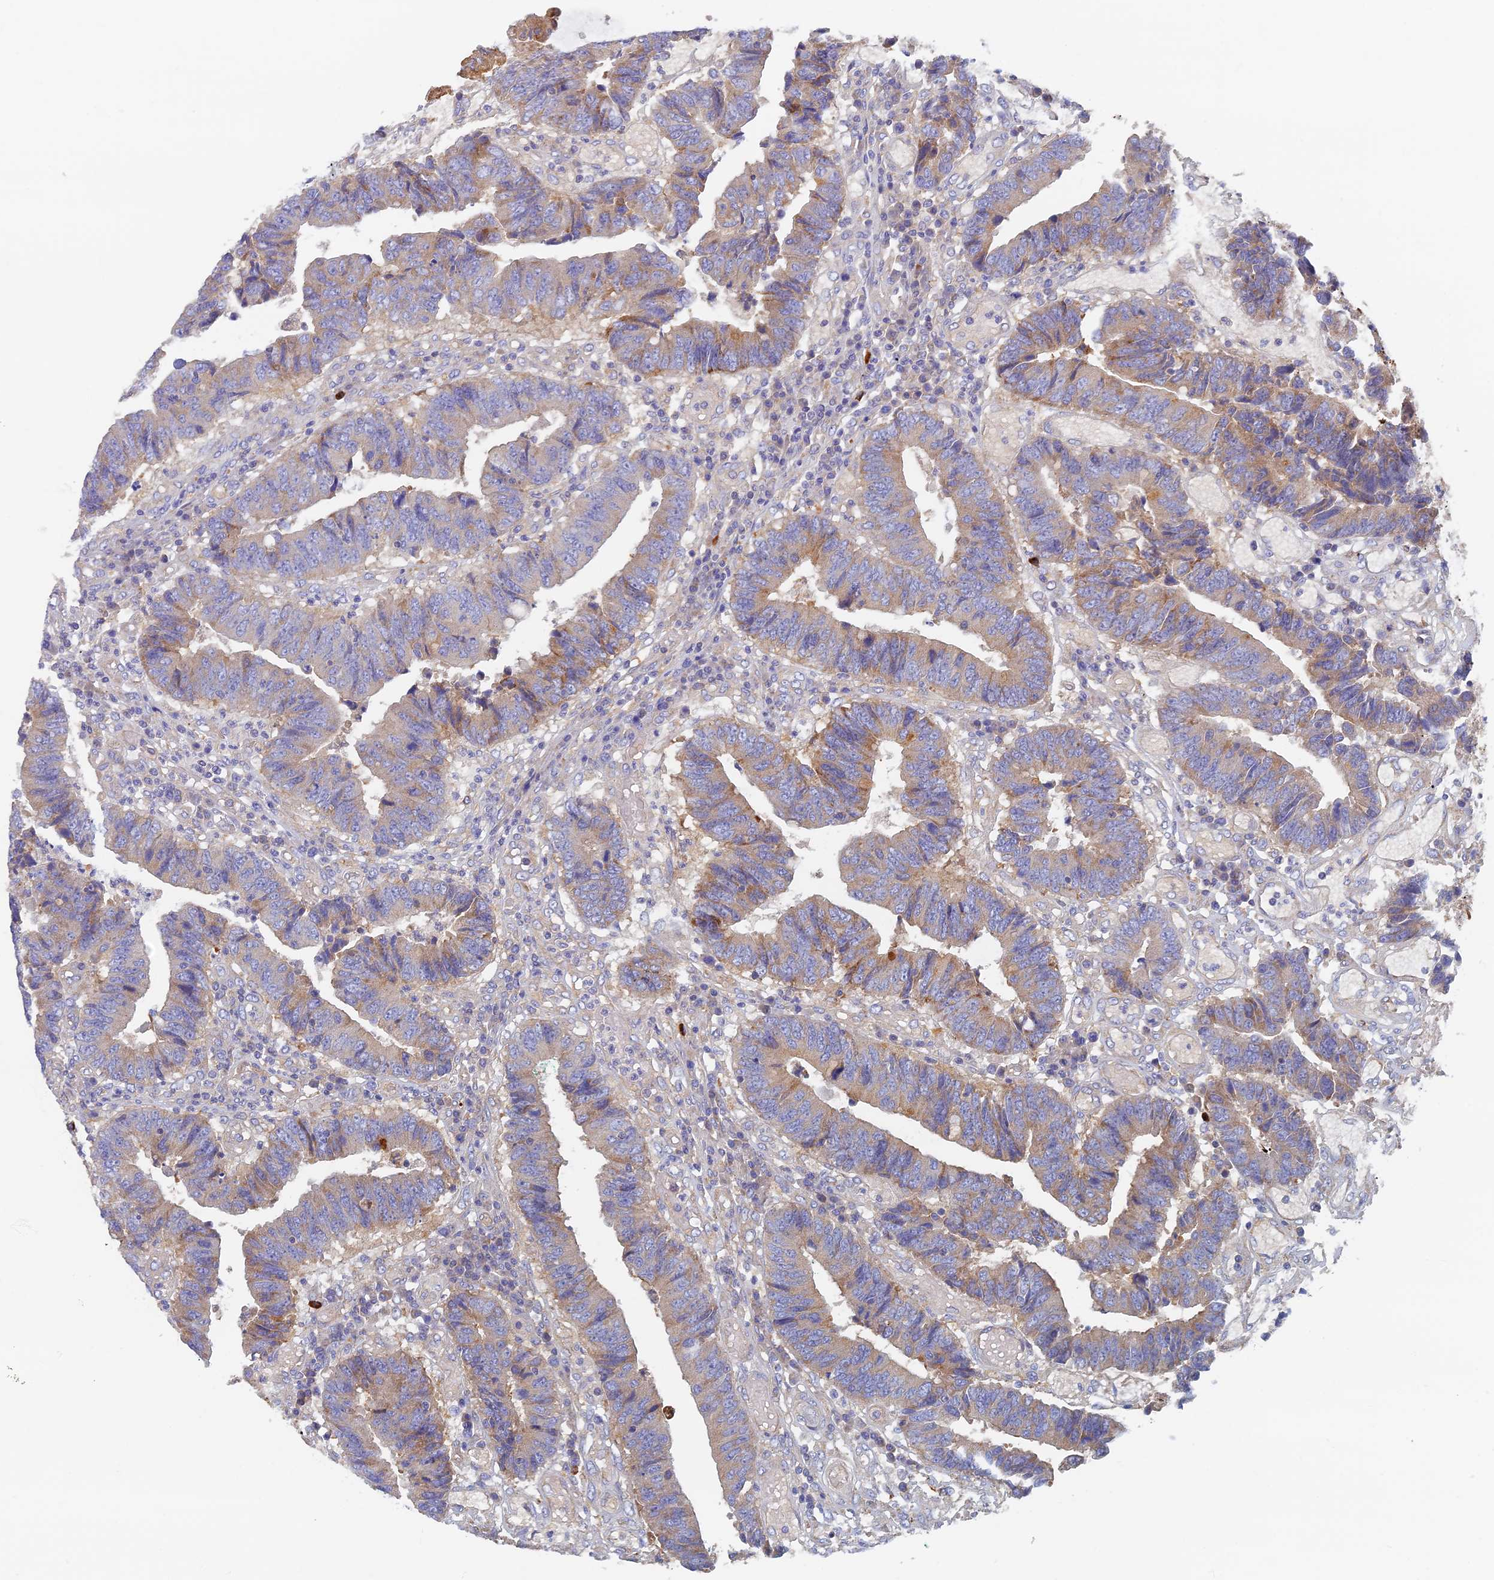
{"staining": {"intensity": "weak", "quantity": "25%-75%", "location": "cytoplasmic/membranous"}, "tissue": "colorectal cancer", "cell_type": "Tumor cells", "image_type": "cancer", "snomed": [{"axis": "morphology", "description": "Adenocarcinoma, NOS"}, {"axis": "topography", "description": "Rectum"}], "caption": "Immunohistochemical staining of human colorectal adenocarcinoma displays low levels of weak cytoplasmic/membranous protein positivity in approximately 25%-75% of tumor cells.", "gene": "TMEM44", "patient": {"sex": "male", "age": 84}}